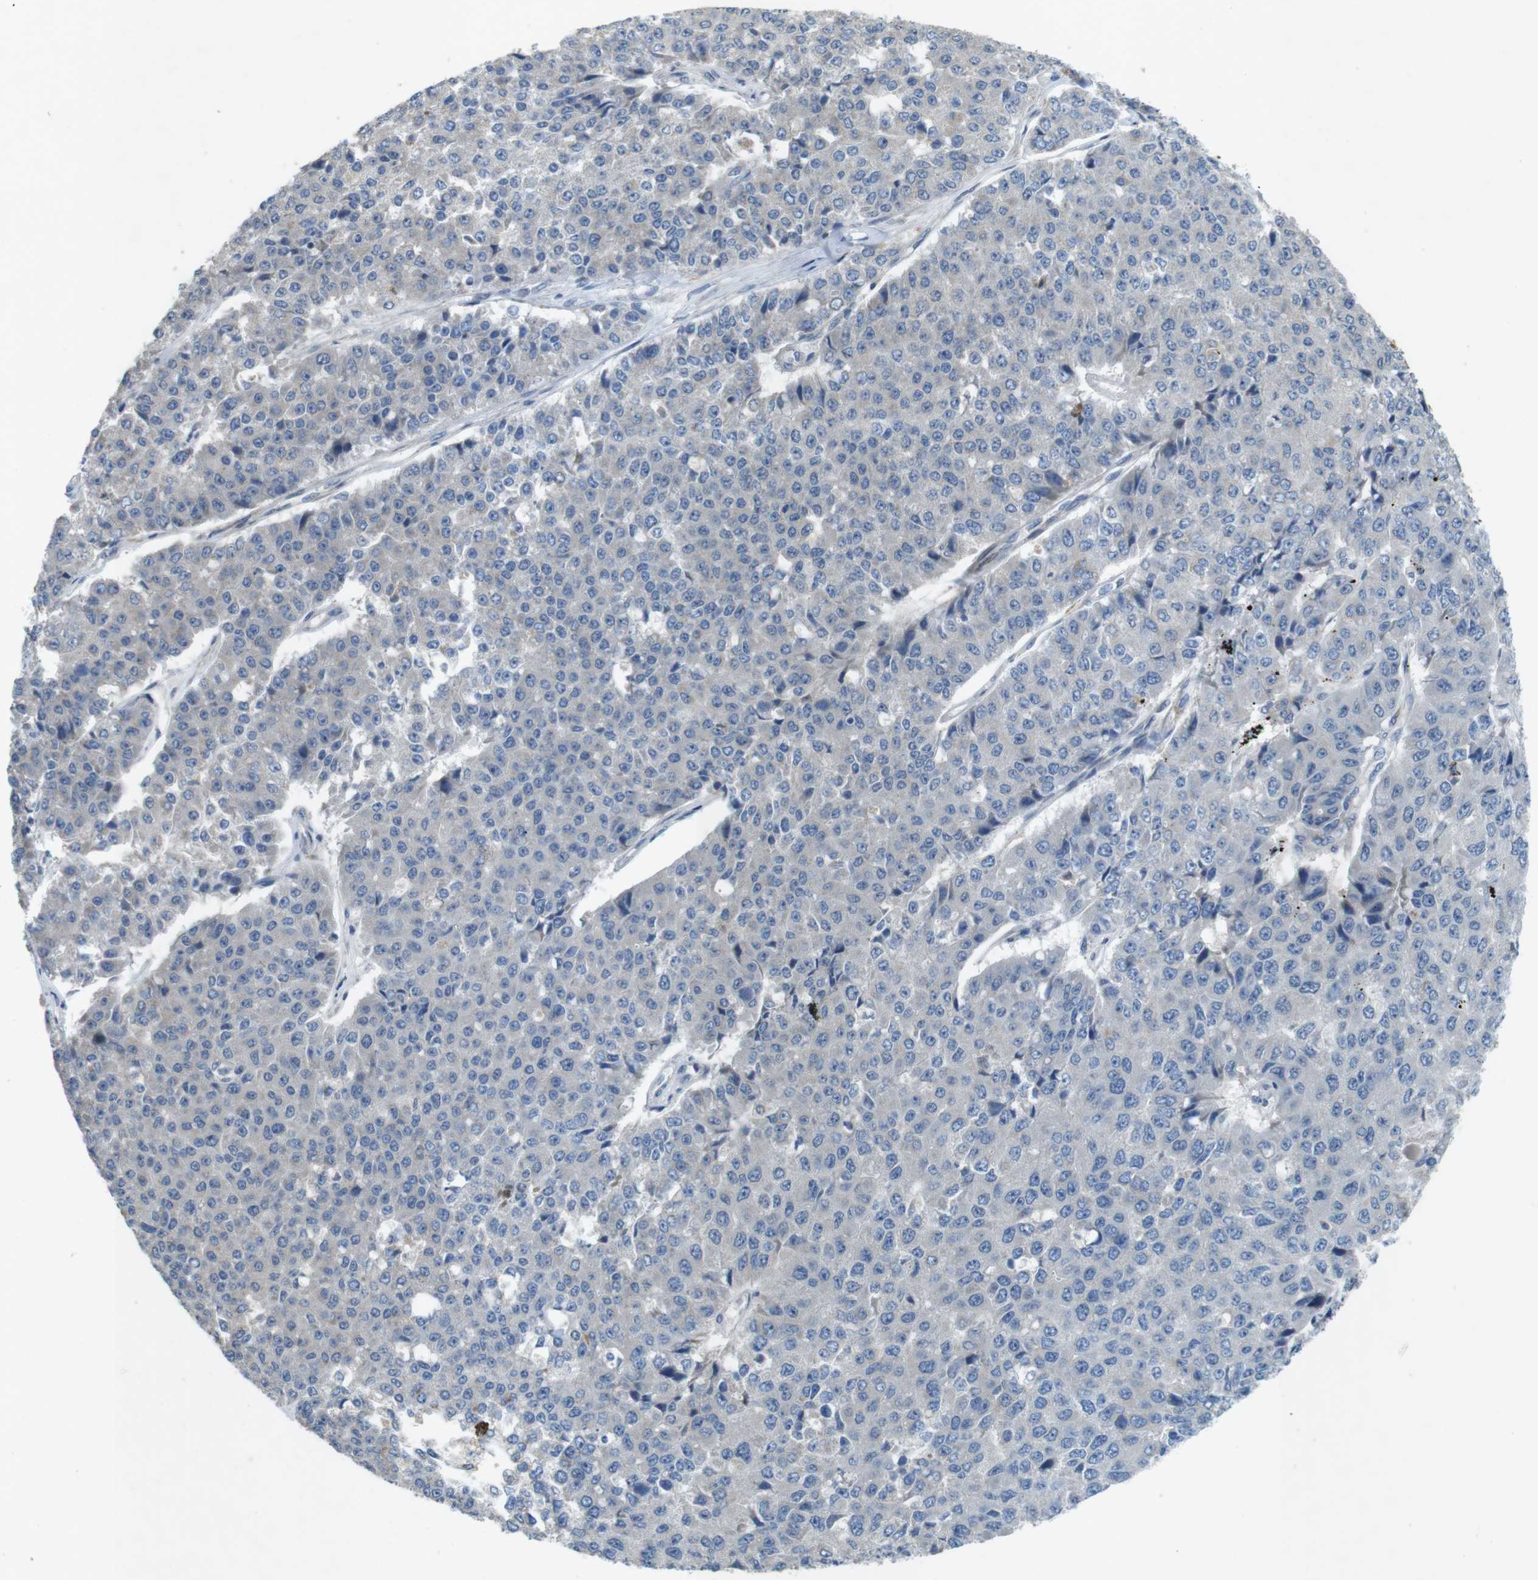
{"staining": {"intensity": "negative", "quantity": "none", "location": "none"}, "tissue": "pancreatic cancer", "cell_type": "Tumor cells", "image_type": "cancer", "snomed": [{"axis": "morphology", "description": "Adenocarcinoma, NOS"}, {"axis": "topography", "description": "Pancreas"}], "caption": "Immunohistochemistry photomicrograph of pancreatic adenocarcinoma stained for a protein (brown), which reveals no staining in tumor cells. (DAB immunohistochemistry (IHC), high magnification).", "gene": "TYW1", "patient": {"sex": "male", "age": 50}}